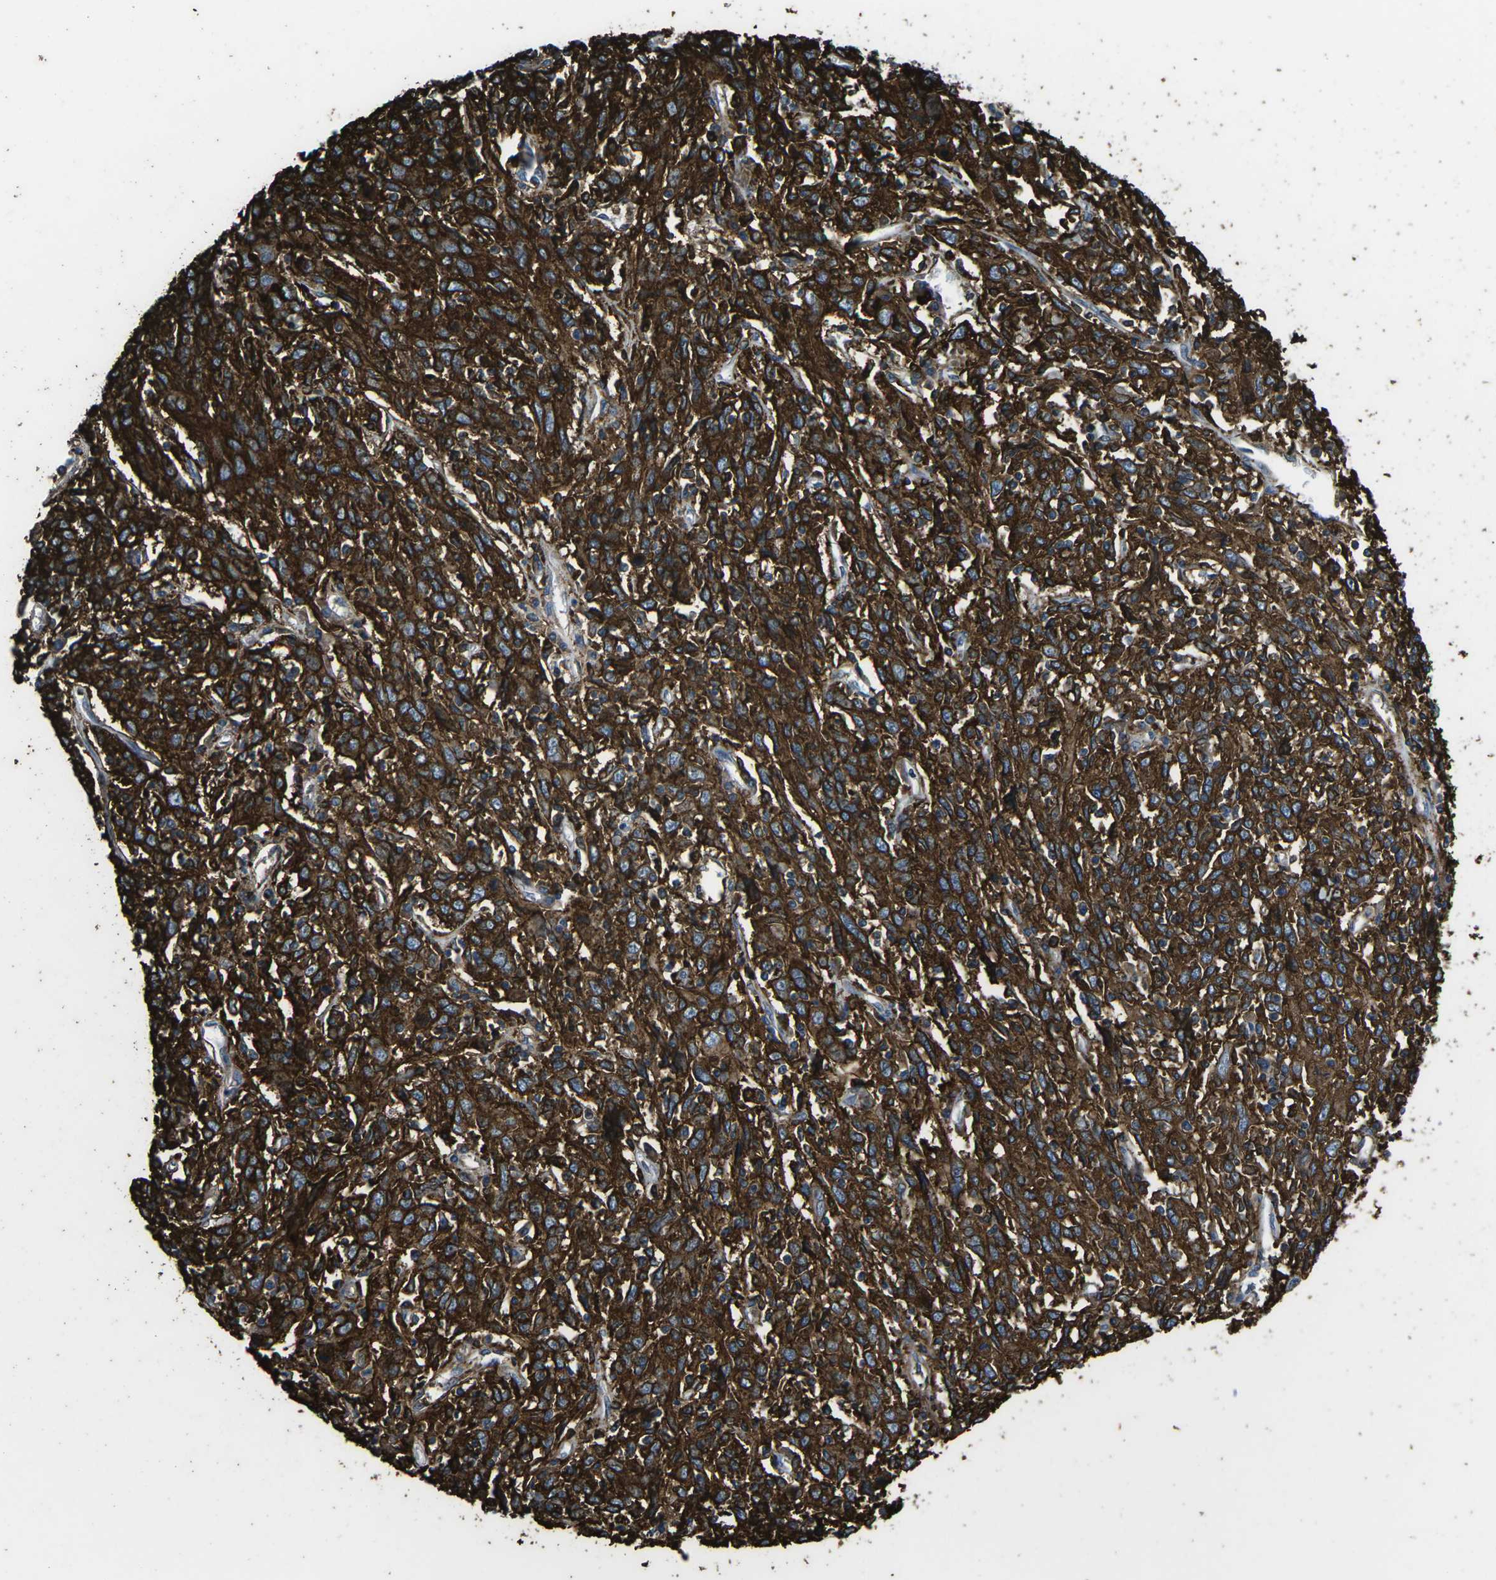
{"staining": {"intensity": "strong", "quantity": ">75%", "location": "cytoplasmic/membranous"}, "tissue": "cervical cancer", "cell_type": "Tumor cells", "image_type": "cancer", "snomed": [{"axis": "morphology", "description": "Squamous cell carcinoma, NOS"}, {"axis": "topography", "description": "Cervix"}], "caption": "Immunohistochemical staining of cervical cancer demonstrates high levels of strong cytoplasmic/membranous protein positivity in about >75% of tumor cells. (DAB IHC with brightfield microscopy, high magnification).", "gene": "PTPN1", "patient": {"sex": "female", "age": 46}}